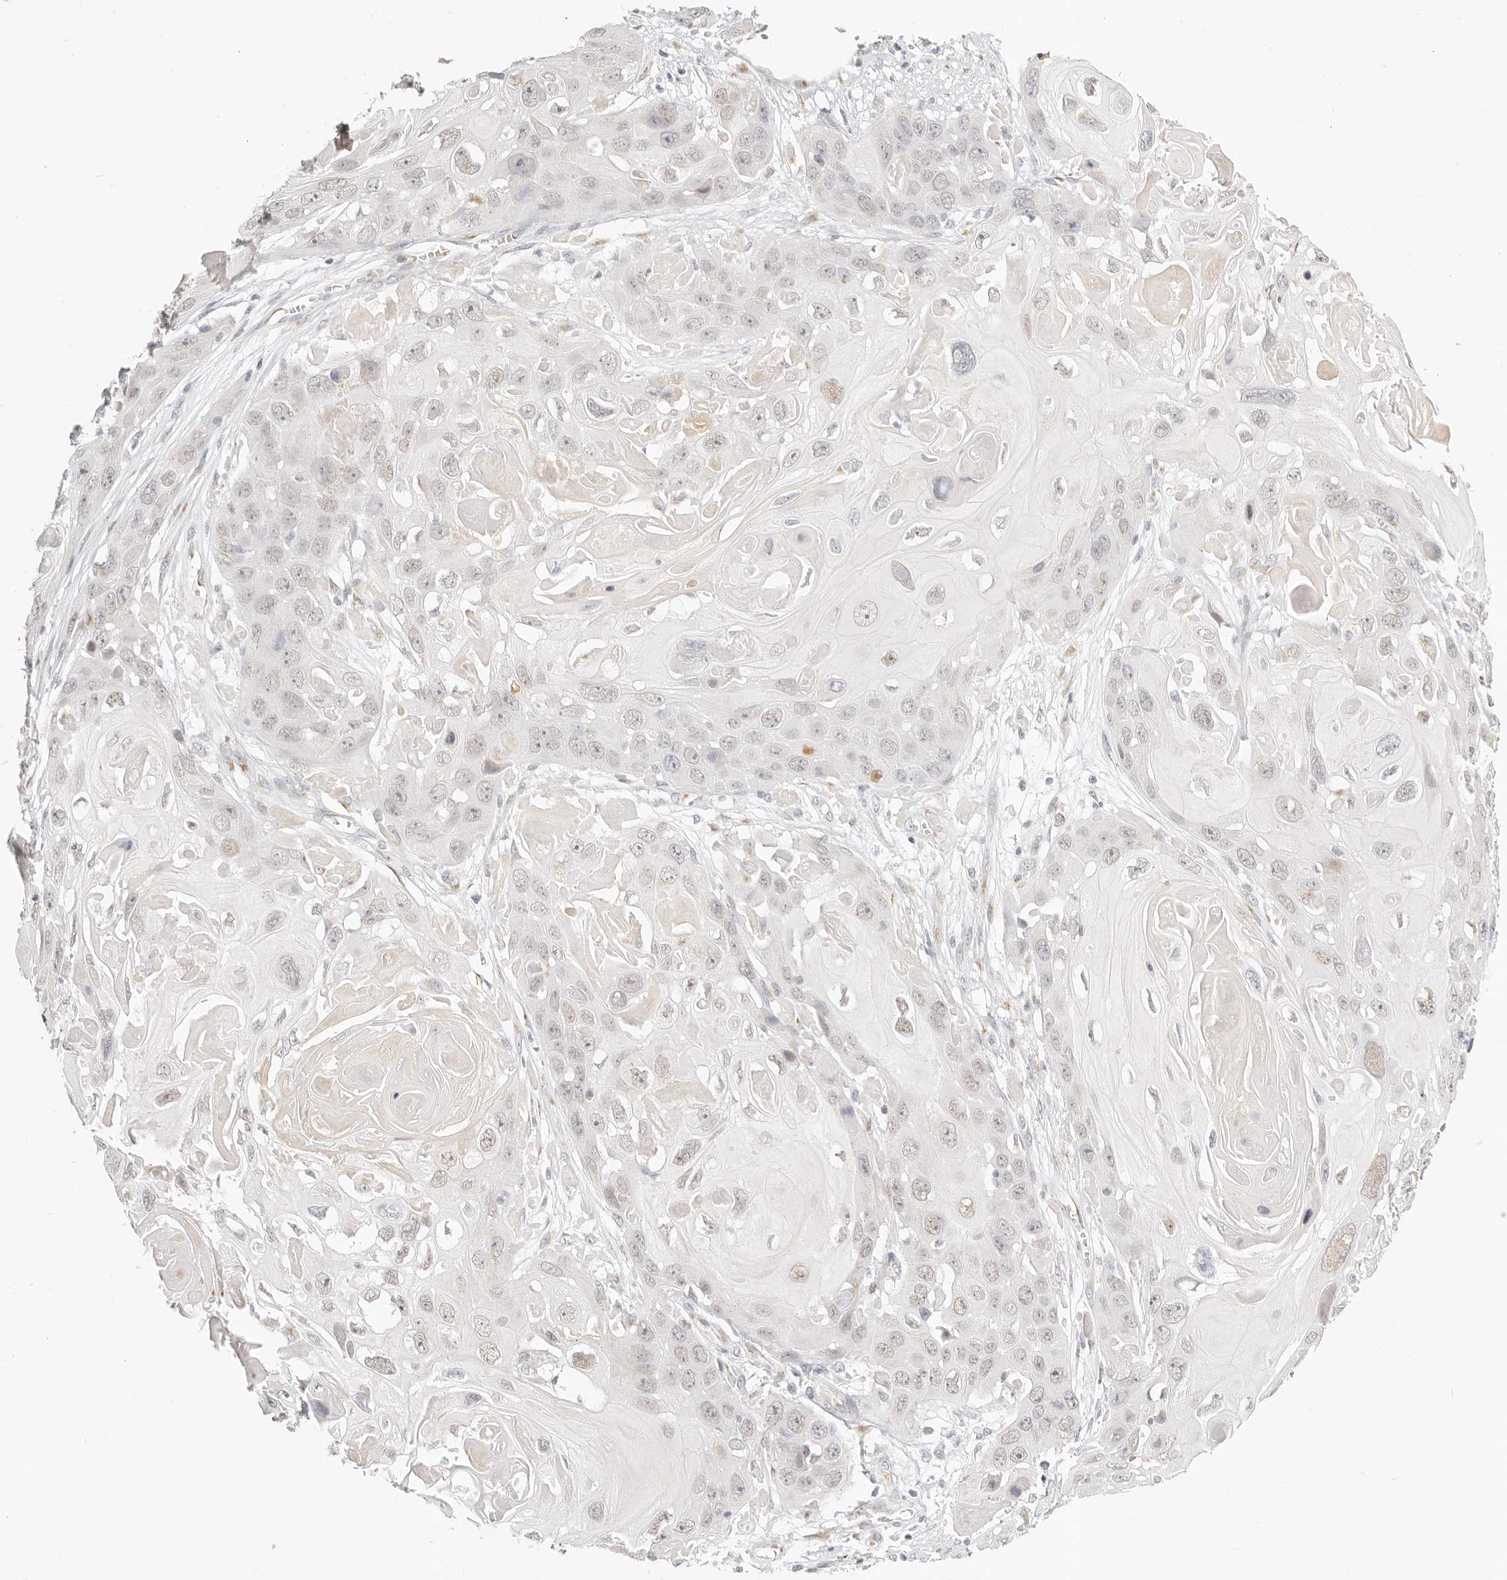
{"staining": {"intensity": "negative", "quantity": "none", "location": "none"}, "tissue": "skin cancer", "cell_type": "Tumor cells", "image_type": "cancer", "snomed": [{"axis": "morphology", "description": "Squamous cell carcinoma, NOS"}, {"axis": "topography", "description": "Skin"}], "caption": "The image reveals no staining of tumor cells in skin cancer (squamous cell carcinoma). The staining was performed using DAB (3,3'-diaminobenzidine) to visualize the protein expression in brown, while the nuclei were stained in blue with hematoxylin (Magnification: 20x).", "gene": "FAM20B", "patient": {"sex": "male", "age": 55}}